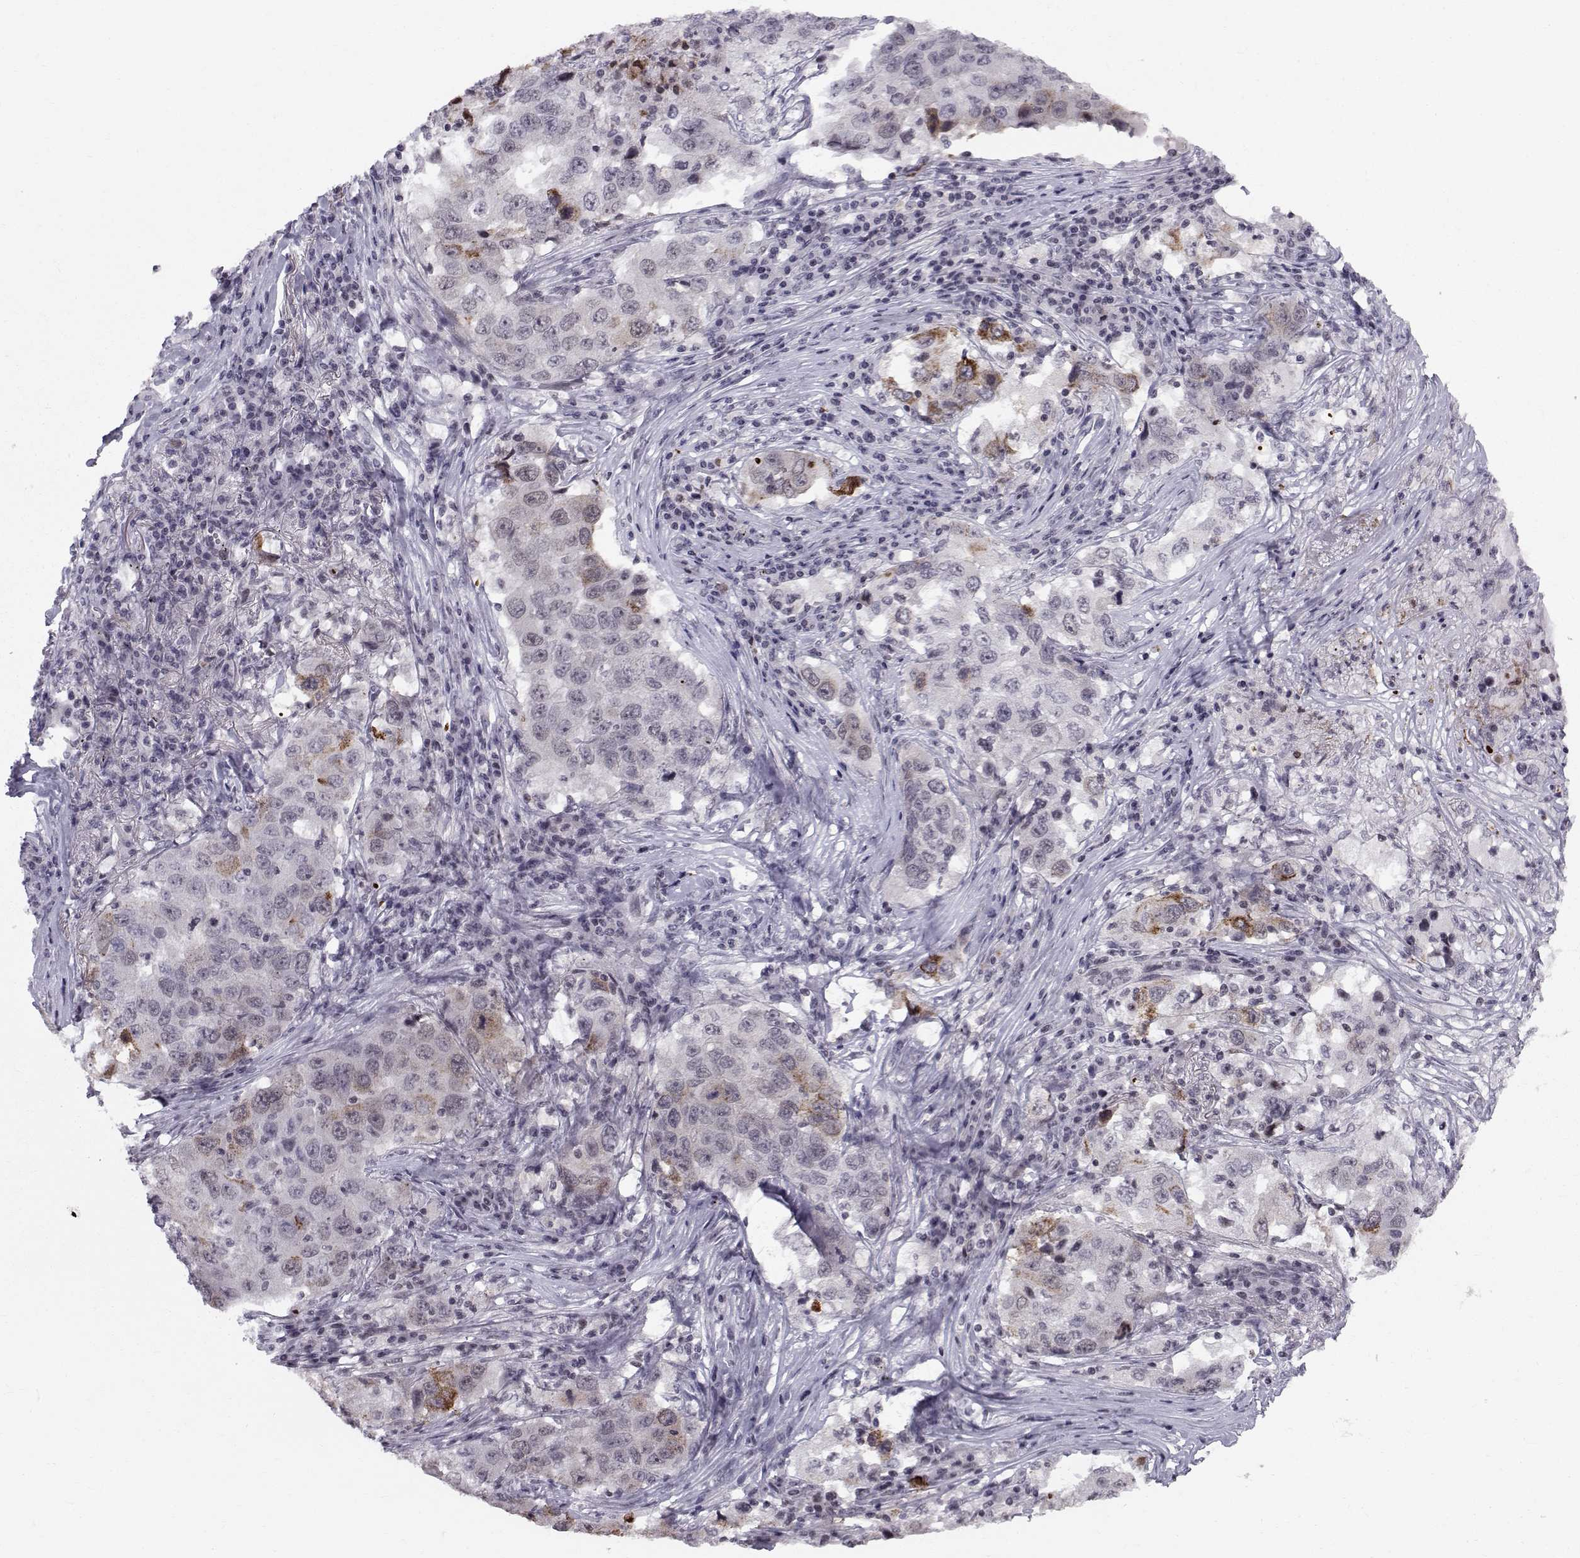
{"staining": {"intensity": "strong", "quantity": "<25%", "location": "cytoplasmic/membranous"}, "tissue": "lung cancer", "cell_type": "Tumor cells", "image_type": "cancer", "snomed": [{"axis": "morphology", "description": "Adenocarcinoma, NOS"}, {"axis": "topography", "description": "Lung"}], "caption": "DAB (3,3'-diaminobenzidine) immunohistochemical staining of human adenocarcinoma (lung) shows strong cytoplasmic/membranous protein positivity in approximately <25% of tumor cells.", "gene": "MARCHF4", "patient": {"sex": "male", "age": 73}}